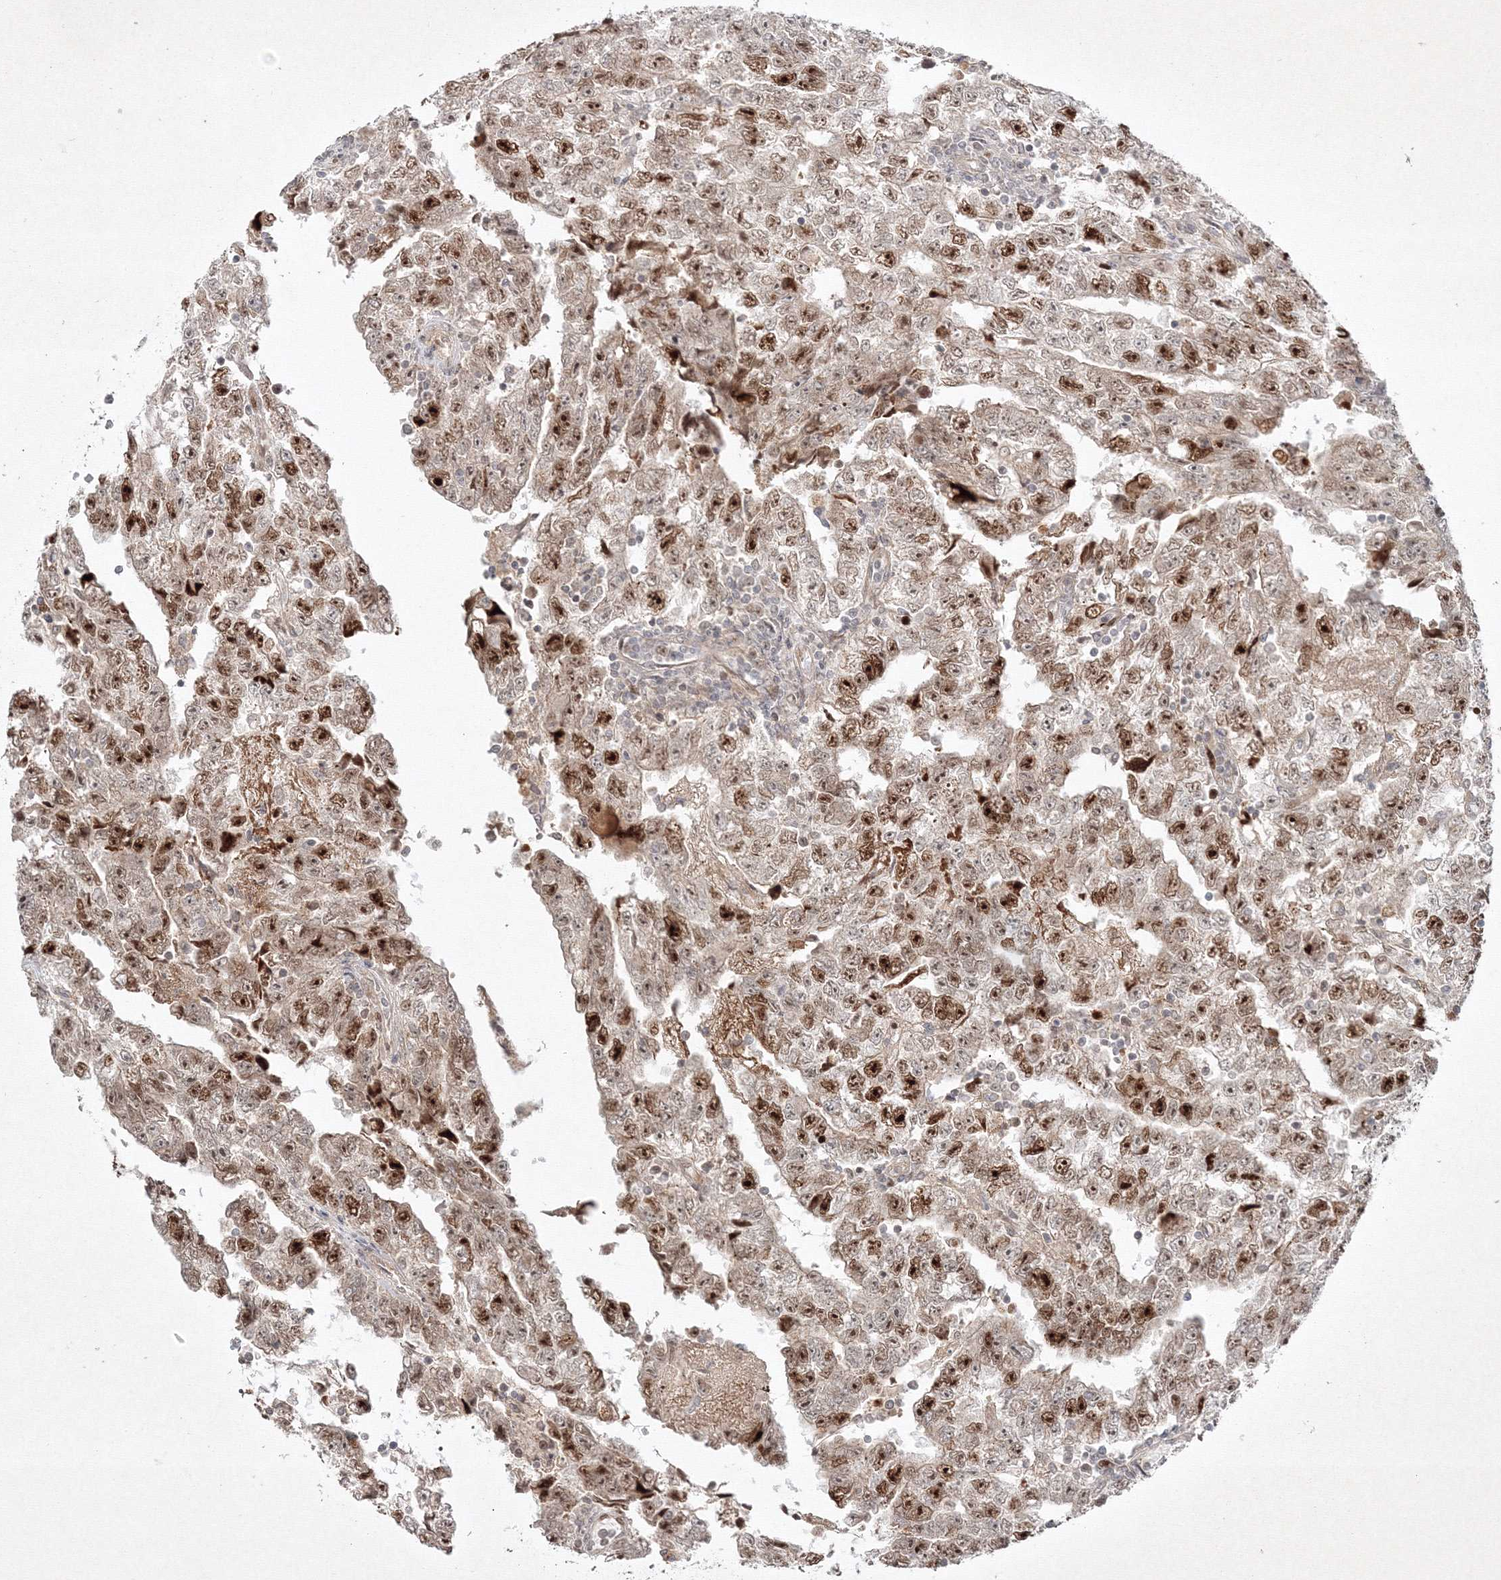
{"staining": {"intensity": "moderate", "quantity": ">75%", "location": "nuclear"}, "tissue": "testis cancer", "cell_type": "Tumor cells", "image_type": "cancer", "snomed": [{"axis": "morphology", "description": "Carcinoma, Embryonal, NOS"}, {"axis": "topography", "description": "Testis"}], "caption": "Testis cancer stained with a brown dye demonstrates moderate nuclear positive staining in approximately >75% of tumor cells.", "gene": "KIF20A", "patient": {"sex": "male", "age": 25}}